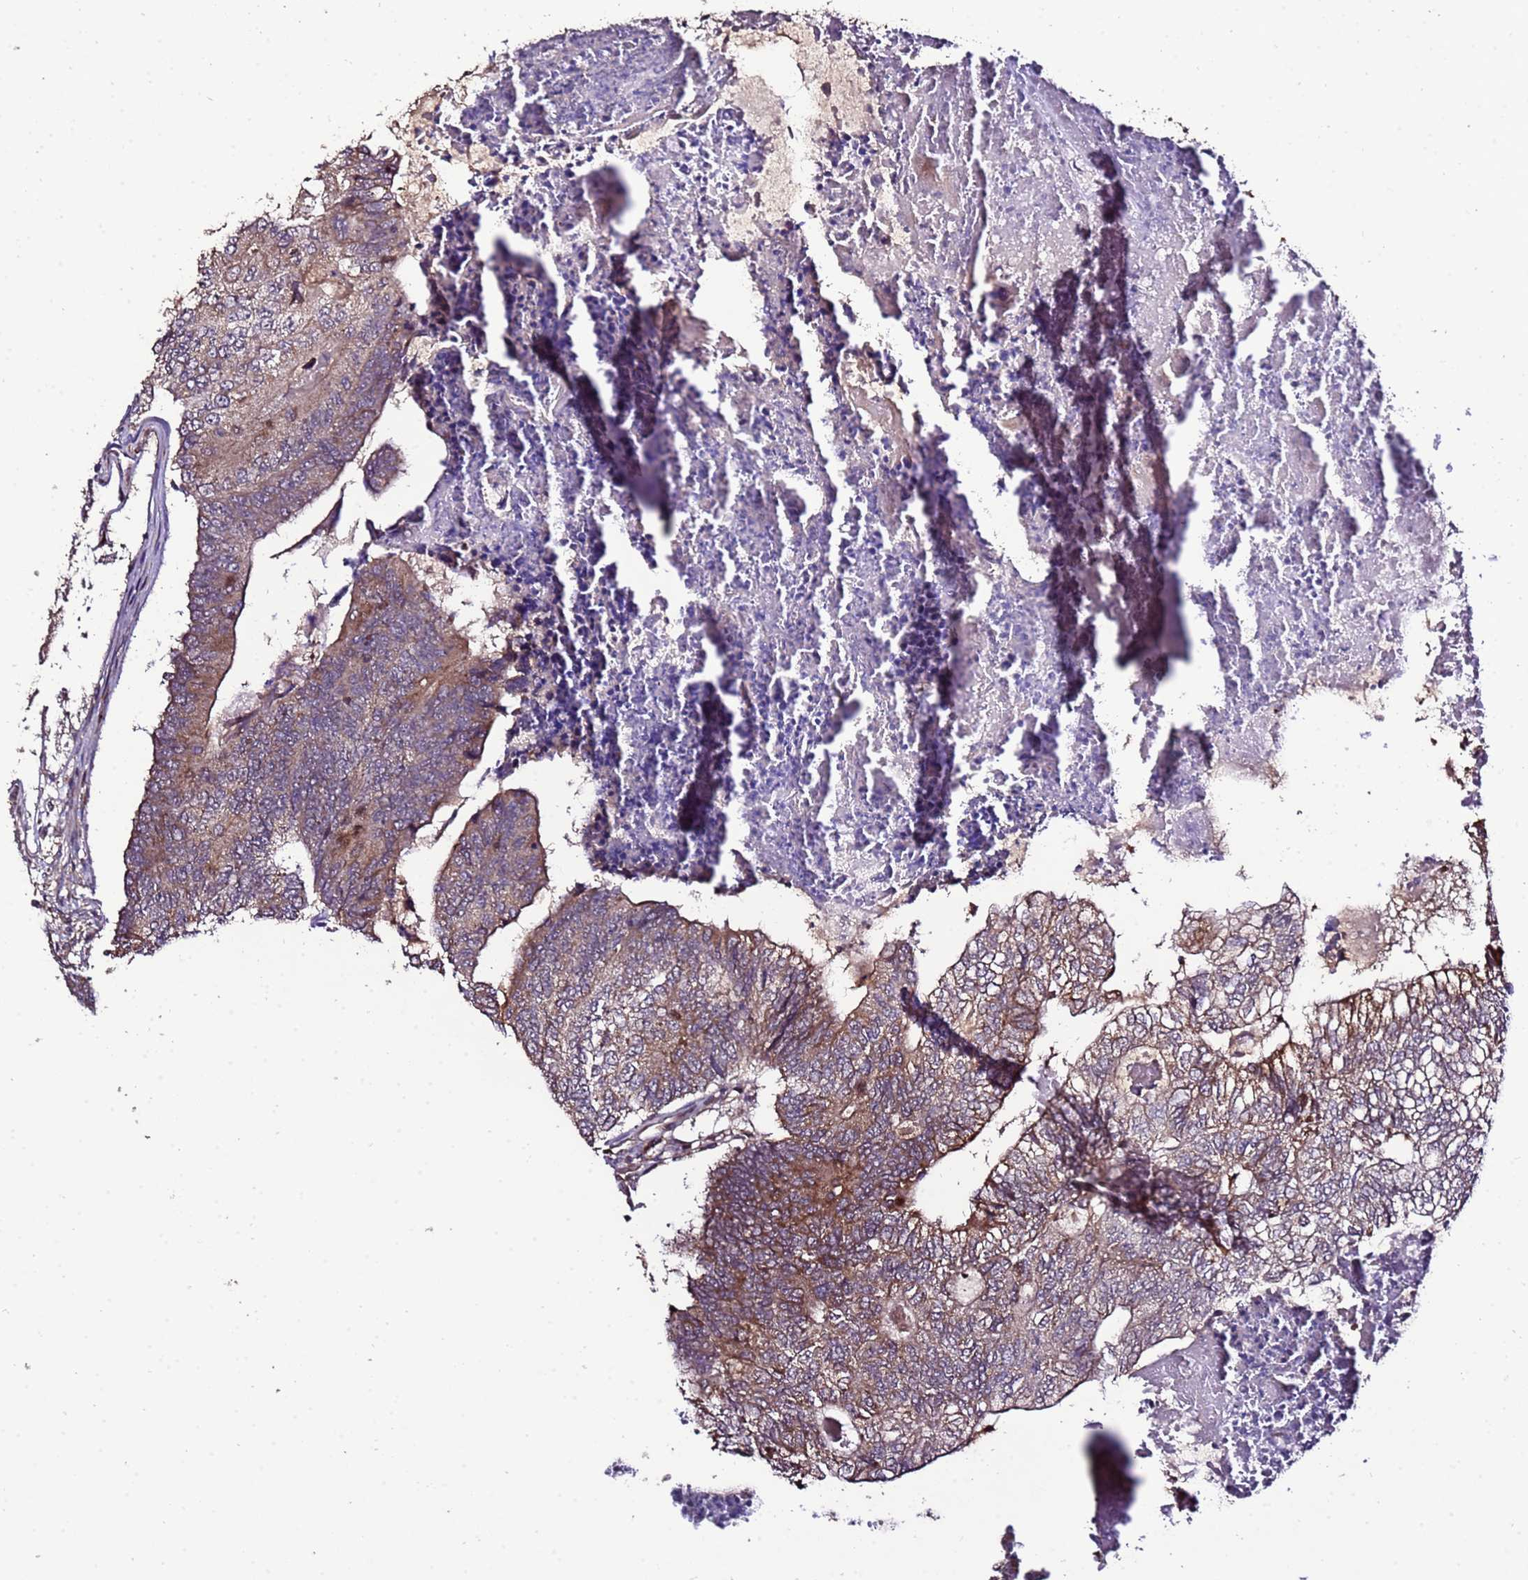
{"staining": {"intensity": "moderate", "quantity": ">75%", "location": "cytoplasmic/membranous"}, "tissue": "colorectal cancer", "cell_type": "Tumor cells", "image_type": "cancer", "snomed": [{"axis": "morphology", "description": "Adenocarcinoma, NOS"}, {"axis": "topography", "description": "Colon"}], "caption": "Tumor cells demonstrate medium levels of moderate cytoplasmic/membranous expression in approximately >75% of cells in human adenocarcinoma (colorectal).", "gene": "ZNF329", "patient": {"sex": "female", "age": 67}}